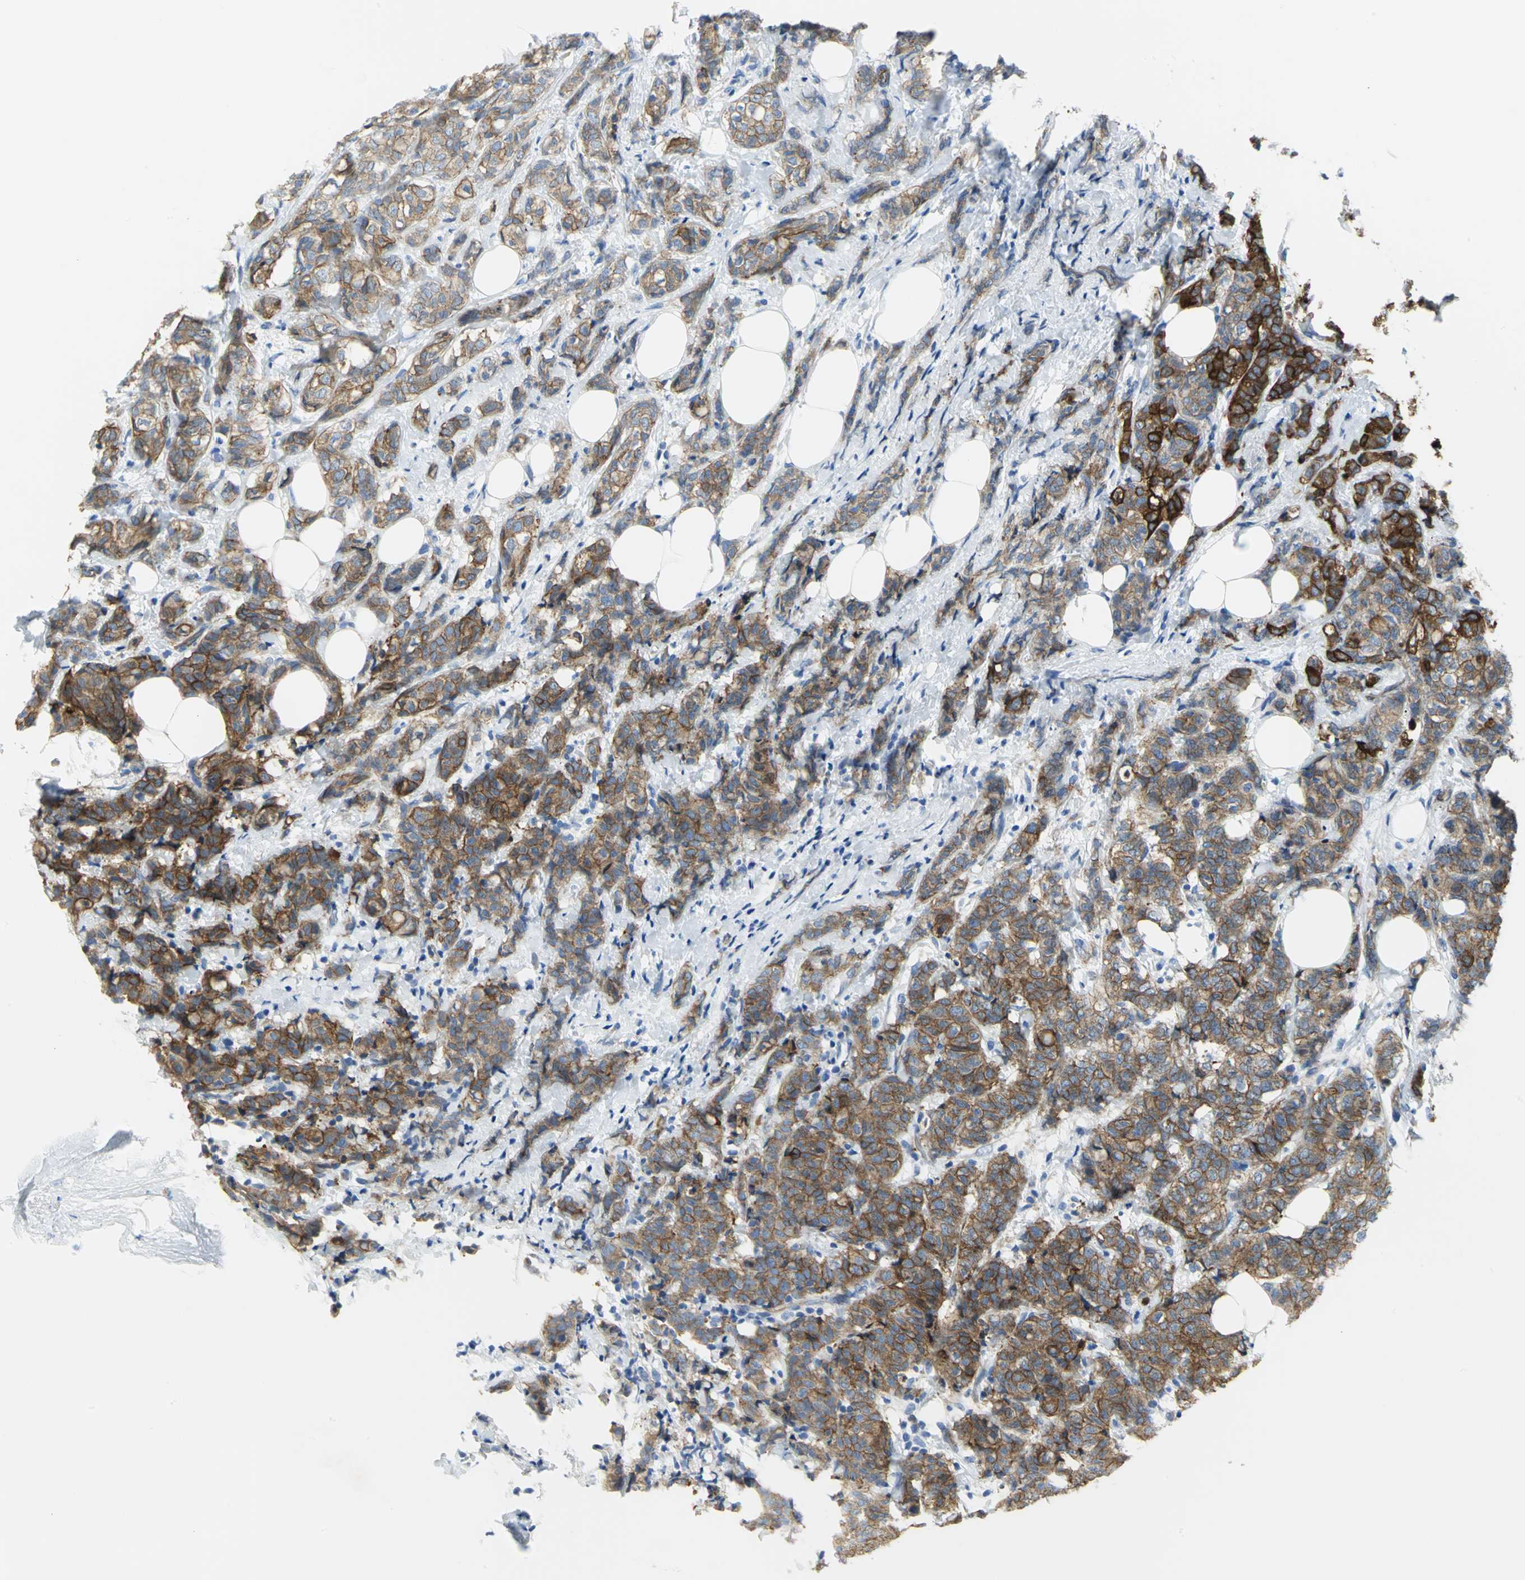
{"staining": {"intensity": "strong", "quantity": ">75%", "location": "cytoplasmic/membranous"}, "tissue": "breast cancer", "cell_type": "Tumor cells", "image_type": "cancer", "snomed": [{"axis": "morphology", "description": "Lobular carcinoma"}, {"axis": "topography", "description": "Breast"}], "caption": "The histopathology image demonstrates immunohistochemical staining of breast cancer (lobular carcinoma). There is strong cytoplasmic/membranous staining is seen in about >75% of tumor cells. The staining is performed using DAB brown chromogen to label protein expression. The nuclei are counter-stained blue using hematoxylin.", "gene": "FLNB", "patient": {"sex": "female", "age": 60}}